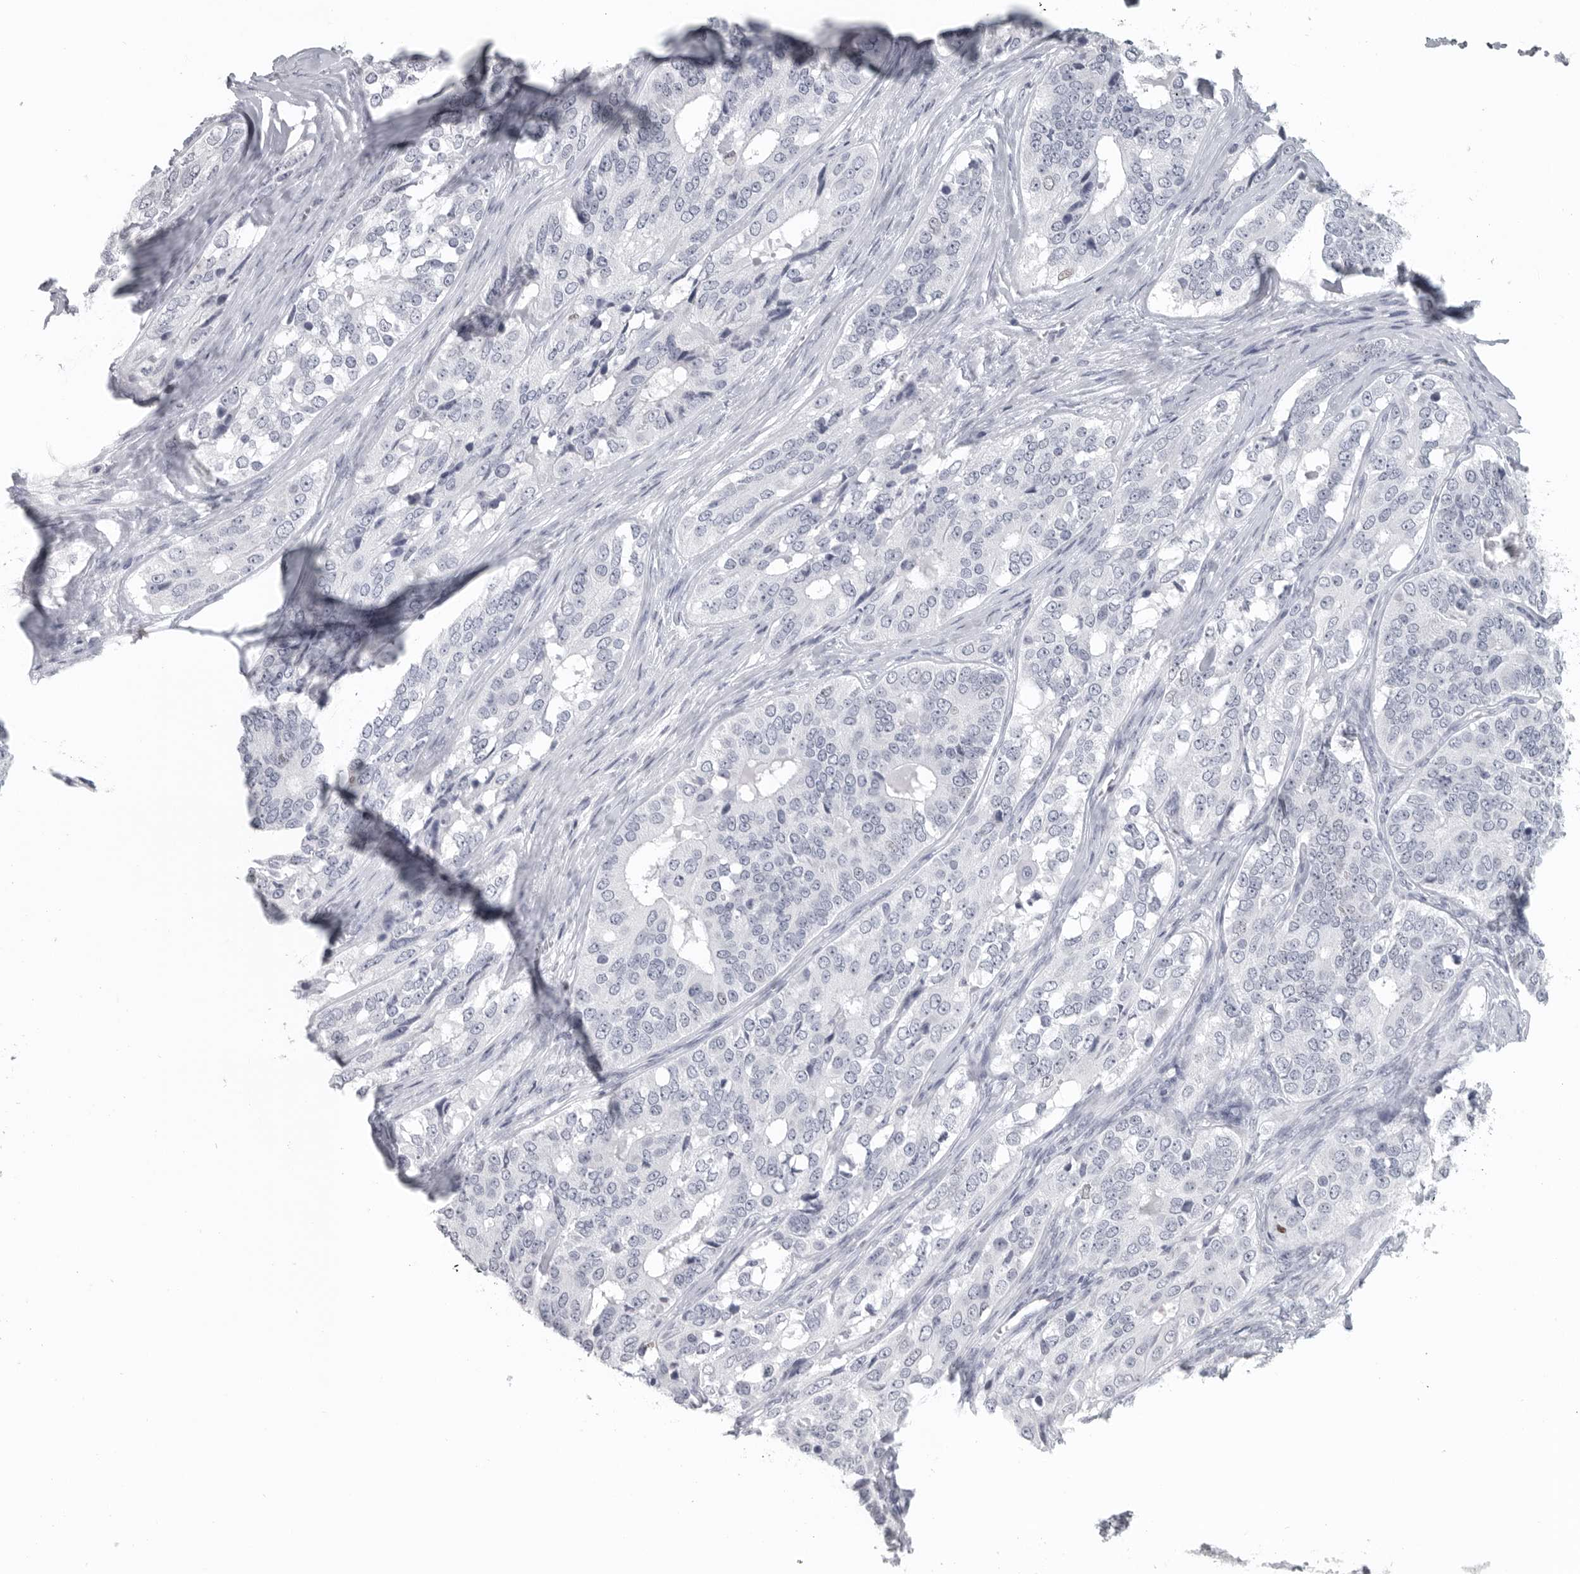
{"staining": {"intensity": "negative", "quantity": "none", "location": "none"}, "tissue": "ovarian cancer", "cell_type": "Tumor cells", "image_type": "cancer", "snomed": [{"axis": "morphology", "description": "Carcinoma, endometroid"}, {"axis": "topography", "description": "Ovary"}], "caption": "Tumor cells show no significant positivity in ovarian endometroid carcinoma.", "gene": "SATB2", "patient": {"sex": "female", "age": 51}}